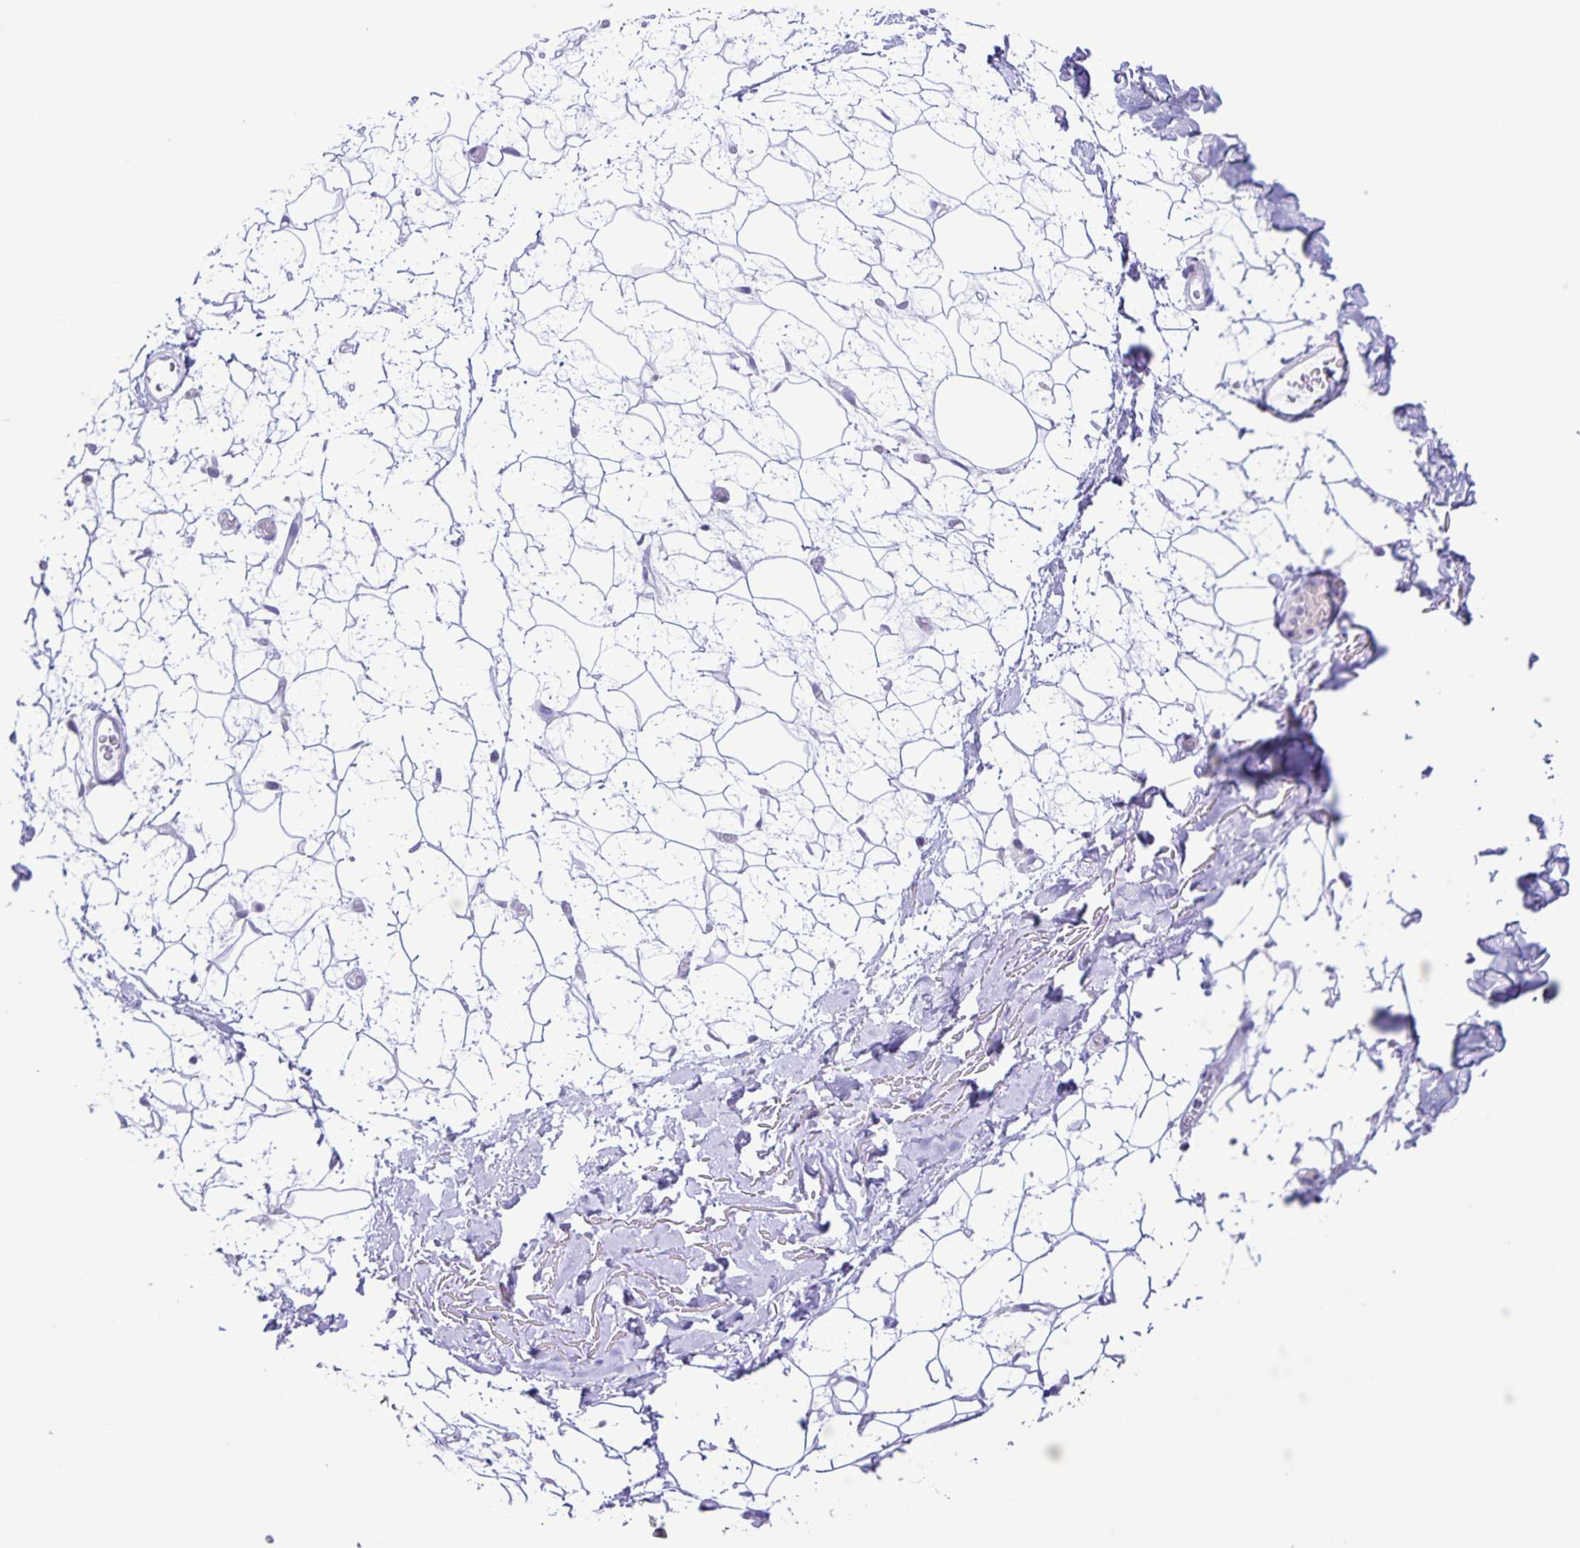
{"staining": {"intensity": "negative", "quantity": "none", "location": "none"}, "tissue": "adipose tissue", "cell_type": "Adipocytes", "image_type": "normal", "snomed": [{"axis": "morphology", "description": "Normal tissue, NOS"}, {"axis": "topography", "description": "Anal"}, {"axis": "topography", "description": "Peripheral nerve tissue"}], "caption": "IHC image of unremarkable human adipose tissue stained for a protein (brown), which shows no staining in adipocytes.", "gene": "CAPSL", "patient": {"sex": "male", "age": 78}}